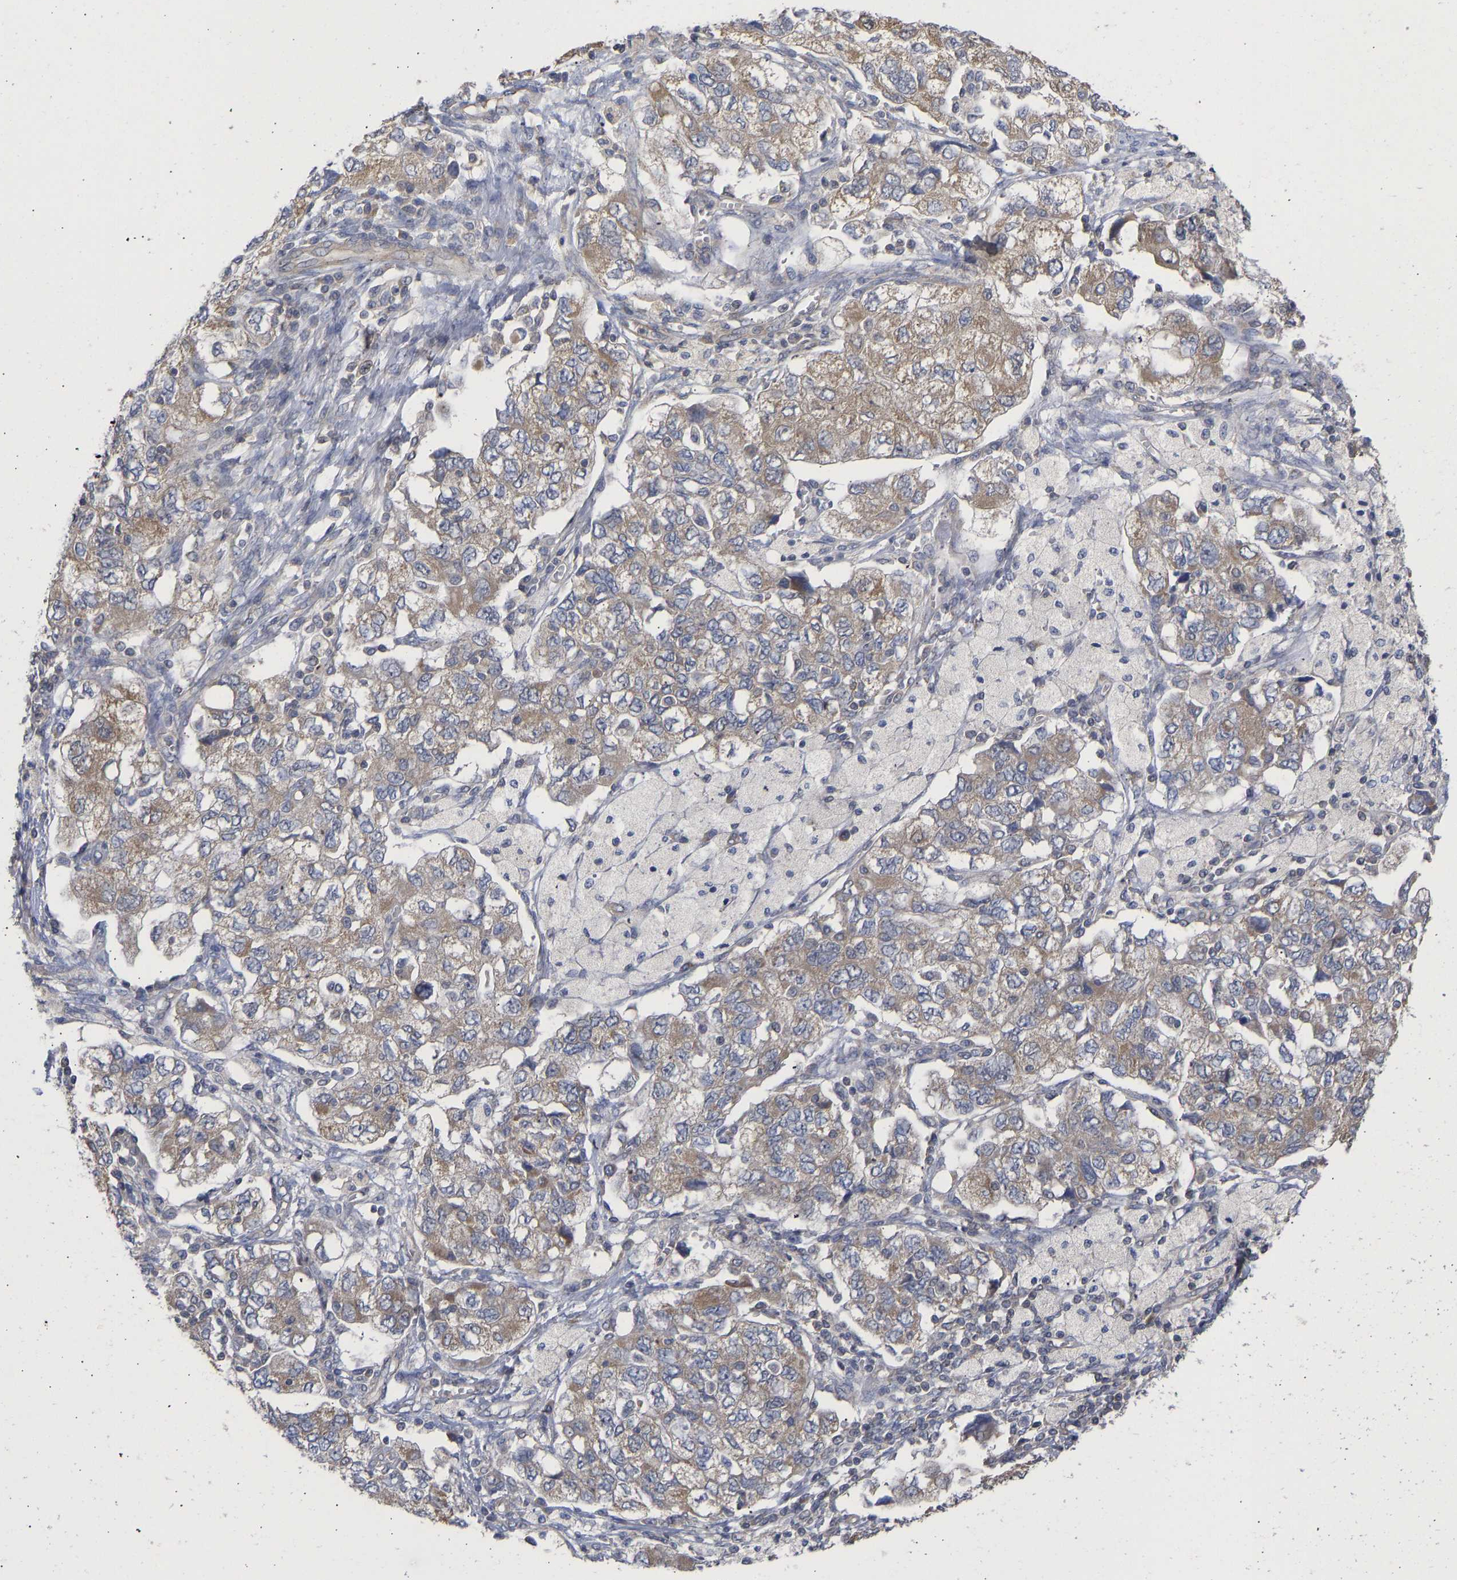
{"staining": {"intensity": "moderate", "quantity": ">75%", "location": "cytoplasmic/membranous"}, "tissue": "ovarian cancer", "cell_type": "Tumor cells", "image_type": "cancer", "snomed": [{"axis": "morphology", "description": "Carcinoma, NOS"}, {"axis": "morphology", "description": "Cystadenocarcinoma, serous, NOS"}, {"axis": "topography", "description": "Ovary"}], "caption": "Immunohistochemical staining of ovarian cancer demonstrates medium levels of moderate cytoplasmic/membranous protein positivity in approximately >75% of tumor cells.", "gene": "MAP2K3", "patient": {"sex": "female", "age": 69}}